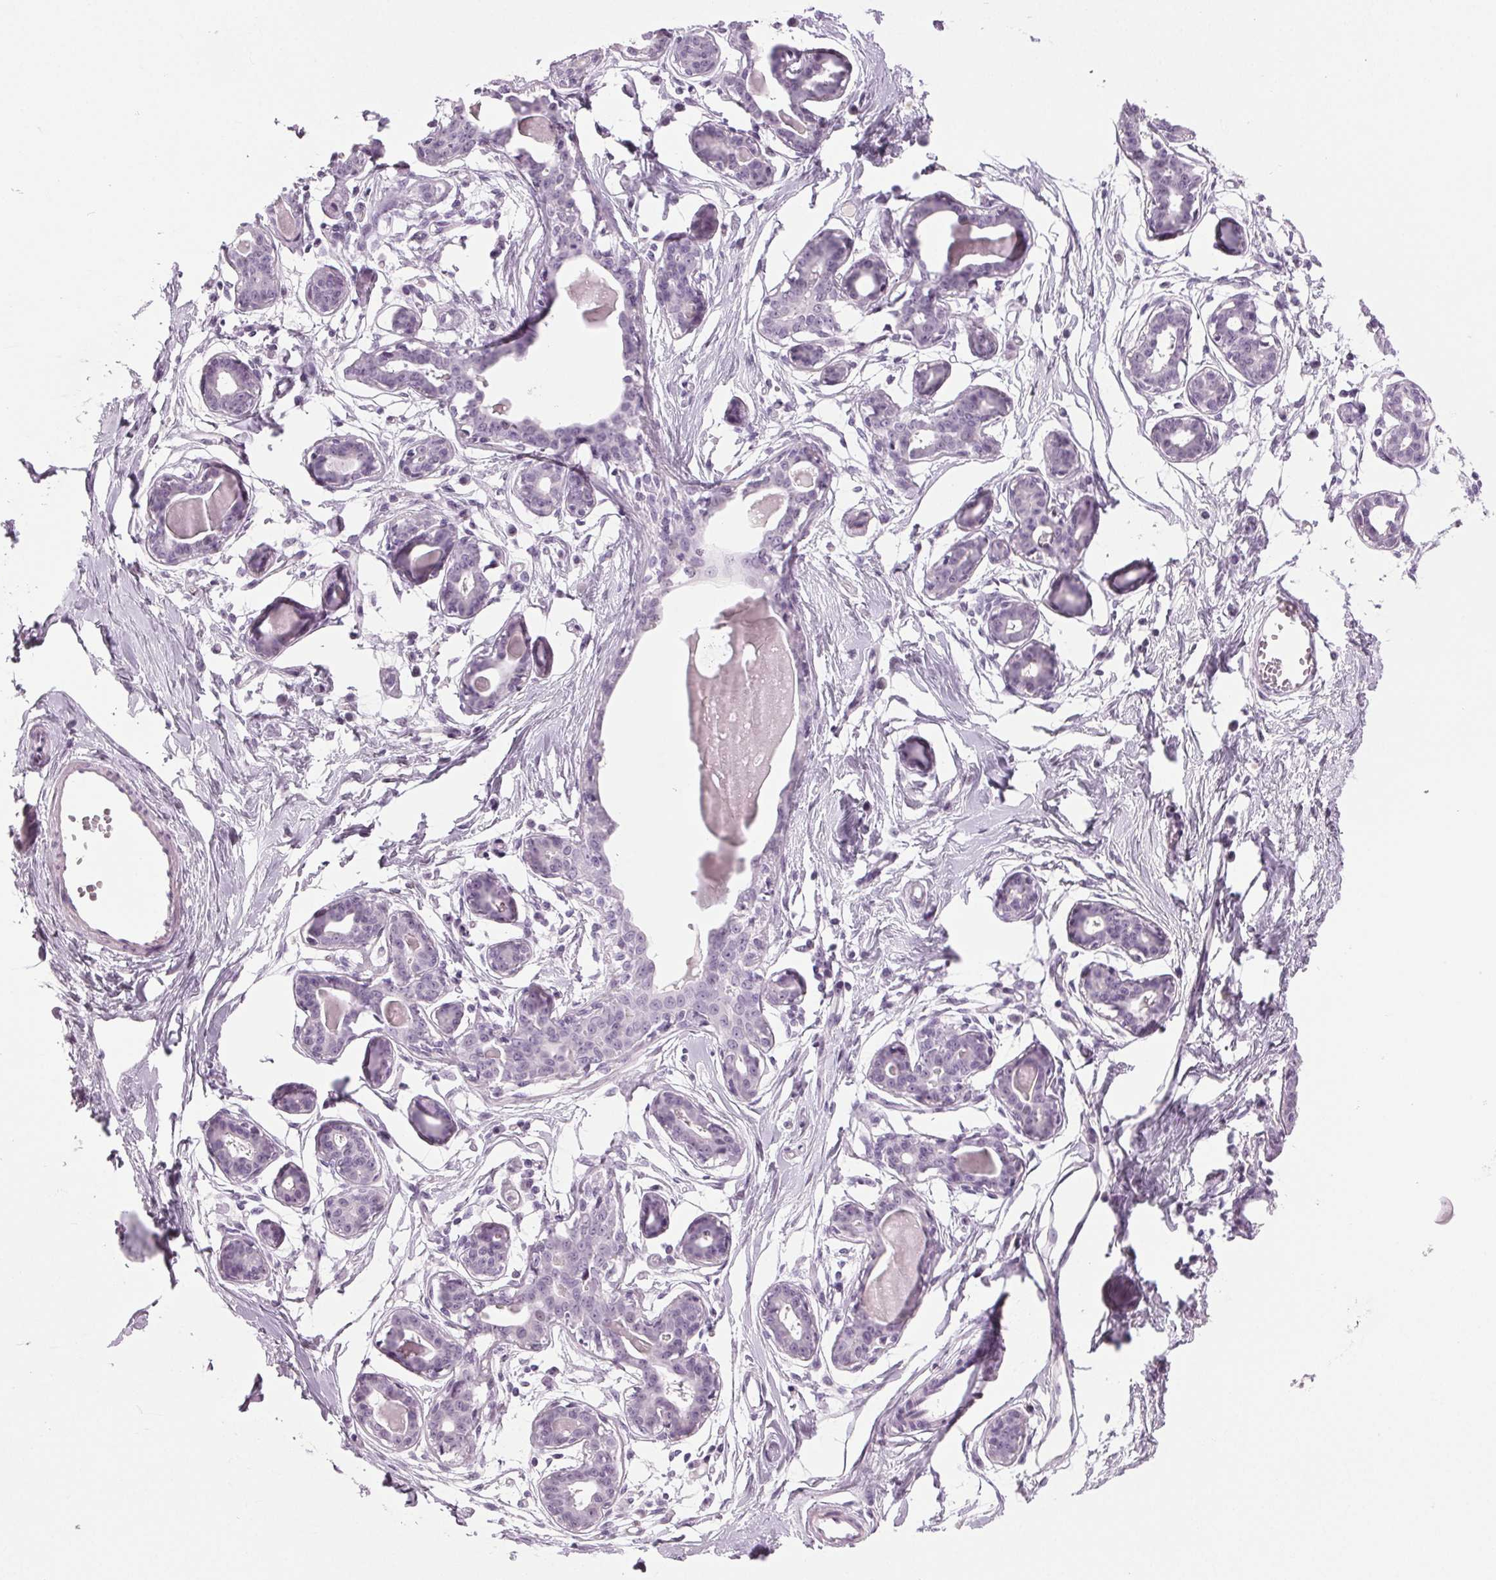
{"staining": {"intensity": "negative", "quantity": "none", "location": "none"}, "tissue": "breast", "cell_type": "Adipocytes", "image_type": "normal", "snomed": [{"axis": "morphology", "description": "Normal tissue, NOS"}, {"axis": "topography", "description": "Breast"}], "caption": "This is a micrograph of immunohistochemistry (IHC) staining of normal breast, which shows no staining in adipocytes.", "gene": "IGF2BP1", "patient": {"sex": "female", "age": 45}}